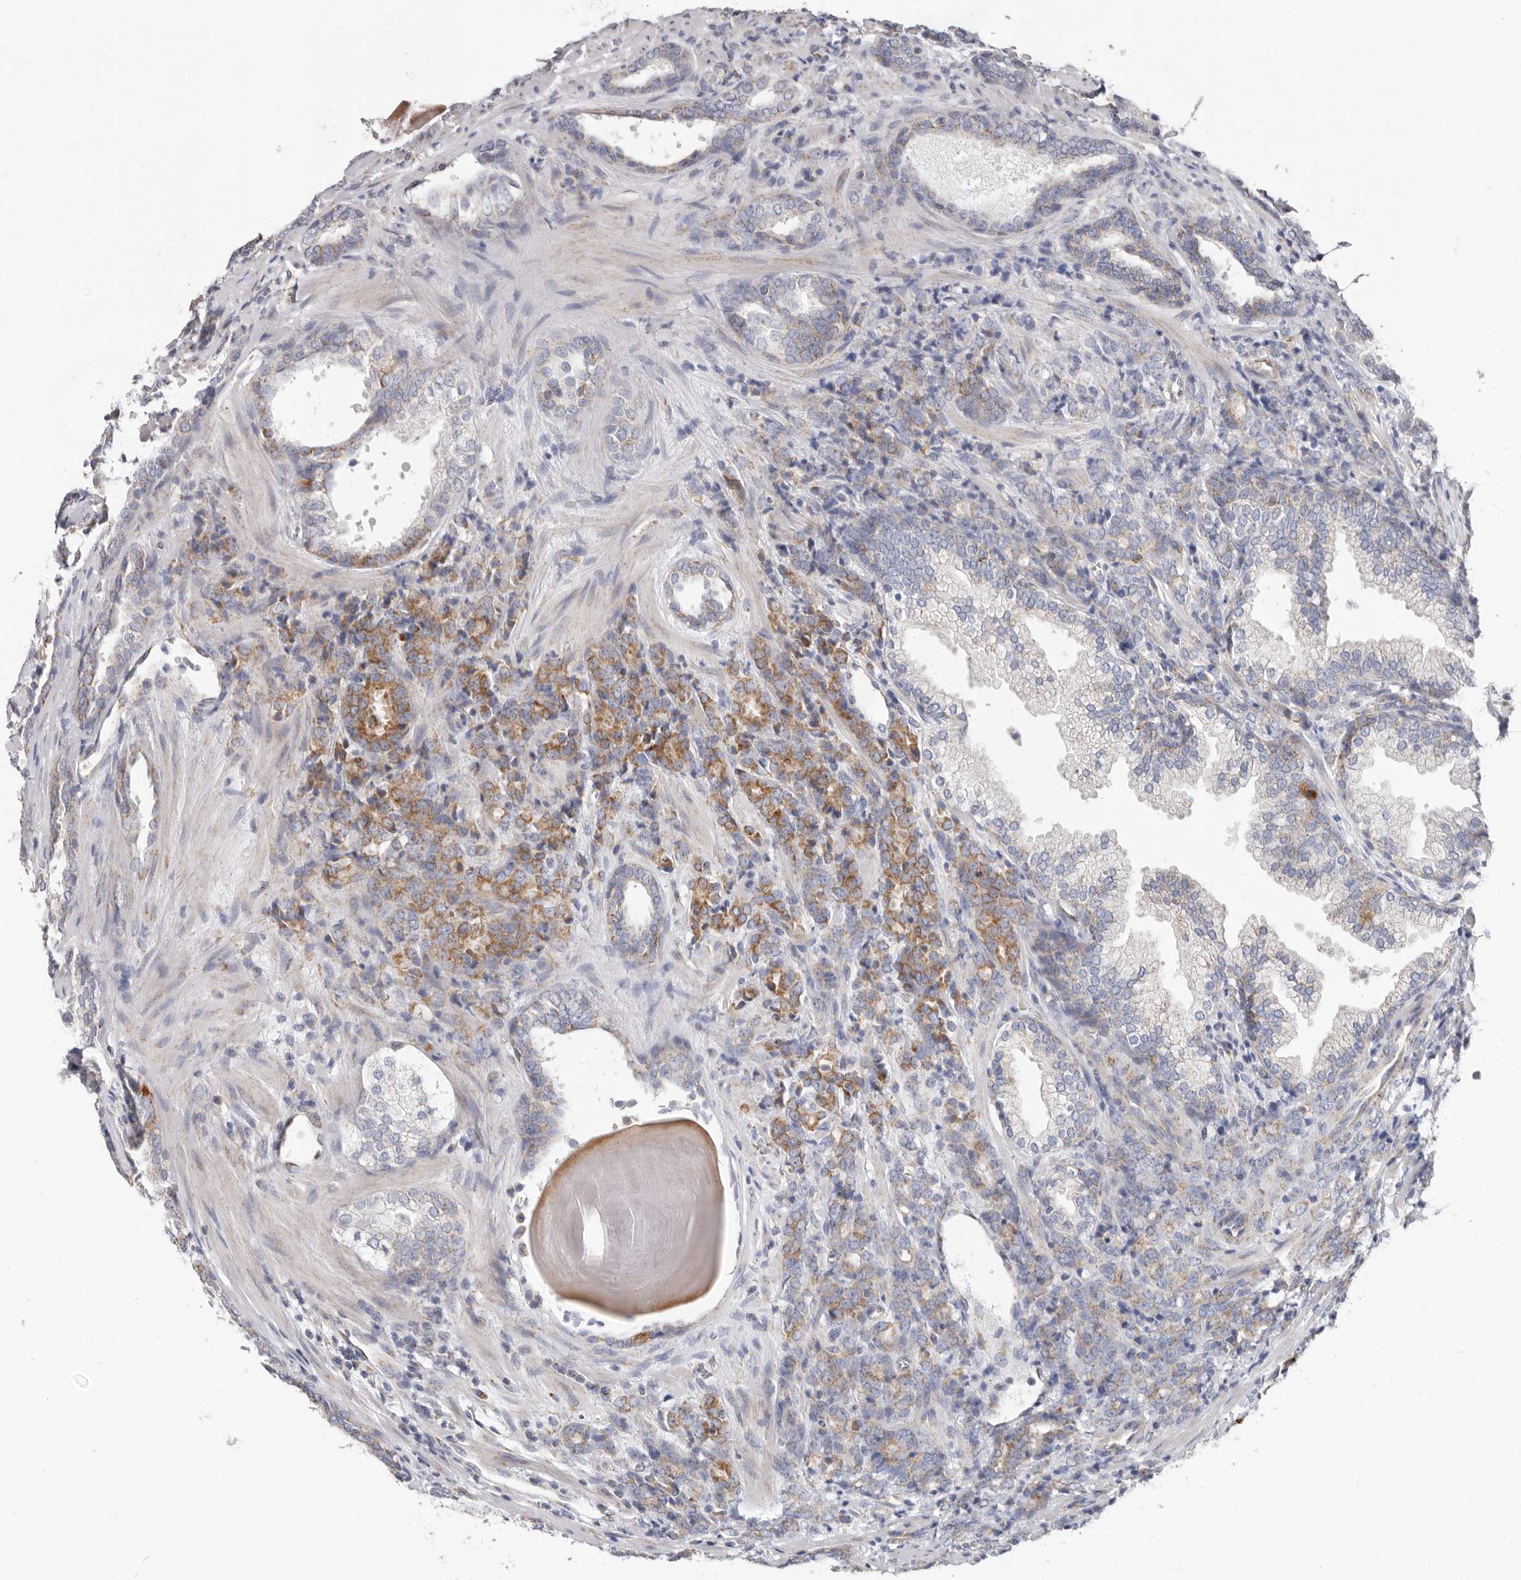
{"staining": {"intensity": "moderate", "quantity": "<25%", "location": "cytoplasmic/membranous"}, "tissue": "prostate cancer", "cell_type": "Tumor cells", "image_type": "cancer", "snomed": [{"axis": "morphology", "description": "Adenocarcinoma, High grade"}, {"axis": "topography", "description": "Prostate"}], "caption": "Immunohistochemical staining of human adenocarcinoma (high-grade) (prostate) displays moderate cytoplasmic/membranous protein staining in approximately <25% of tumor cells.", "gene": "RSPO2", "patient": {"sex": "male", "age": 62}}